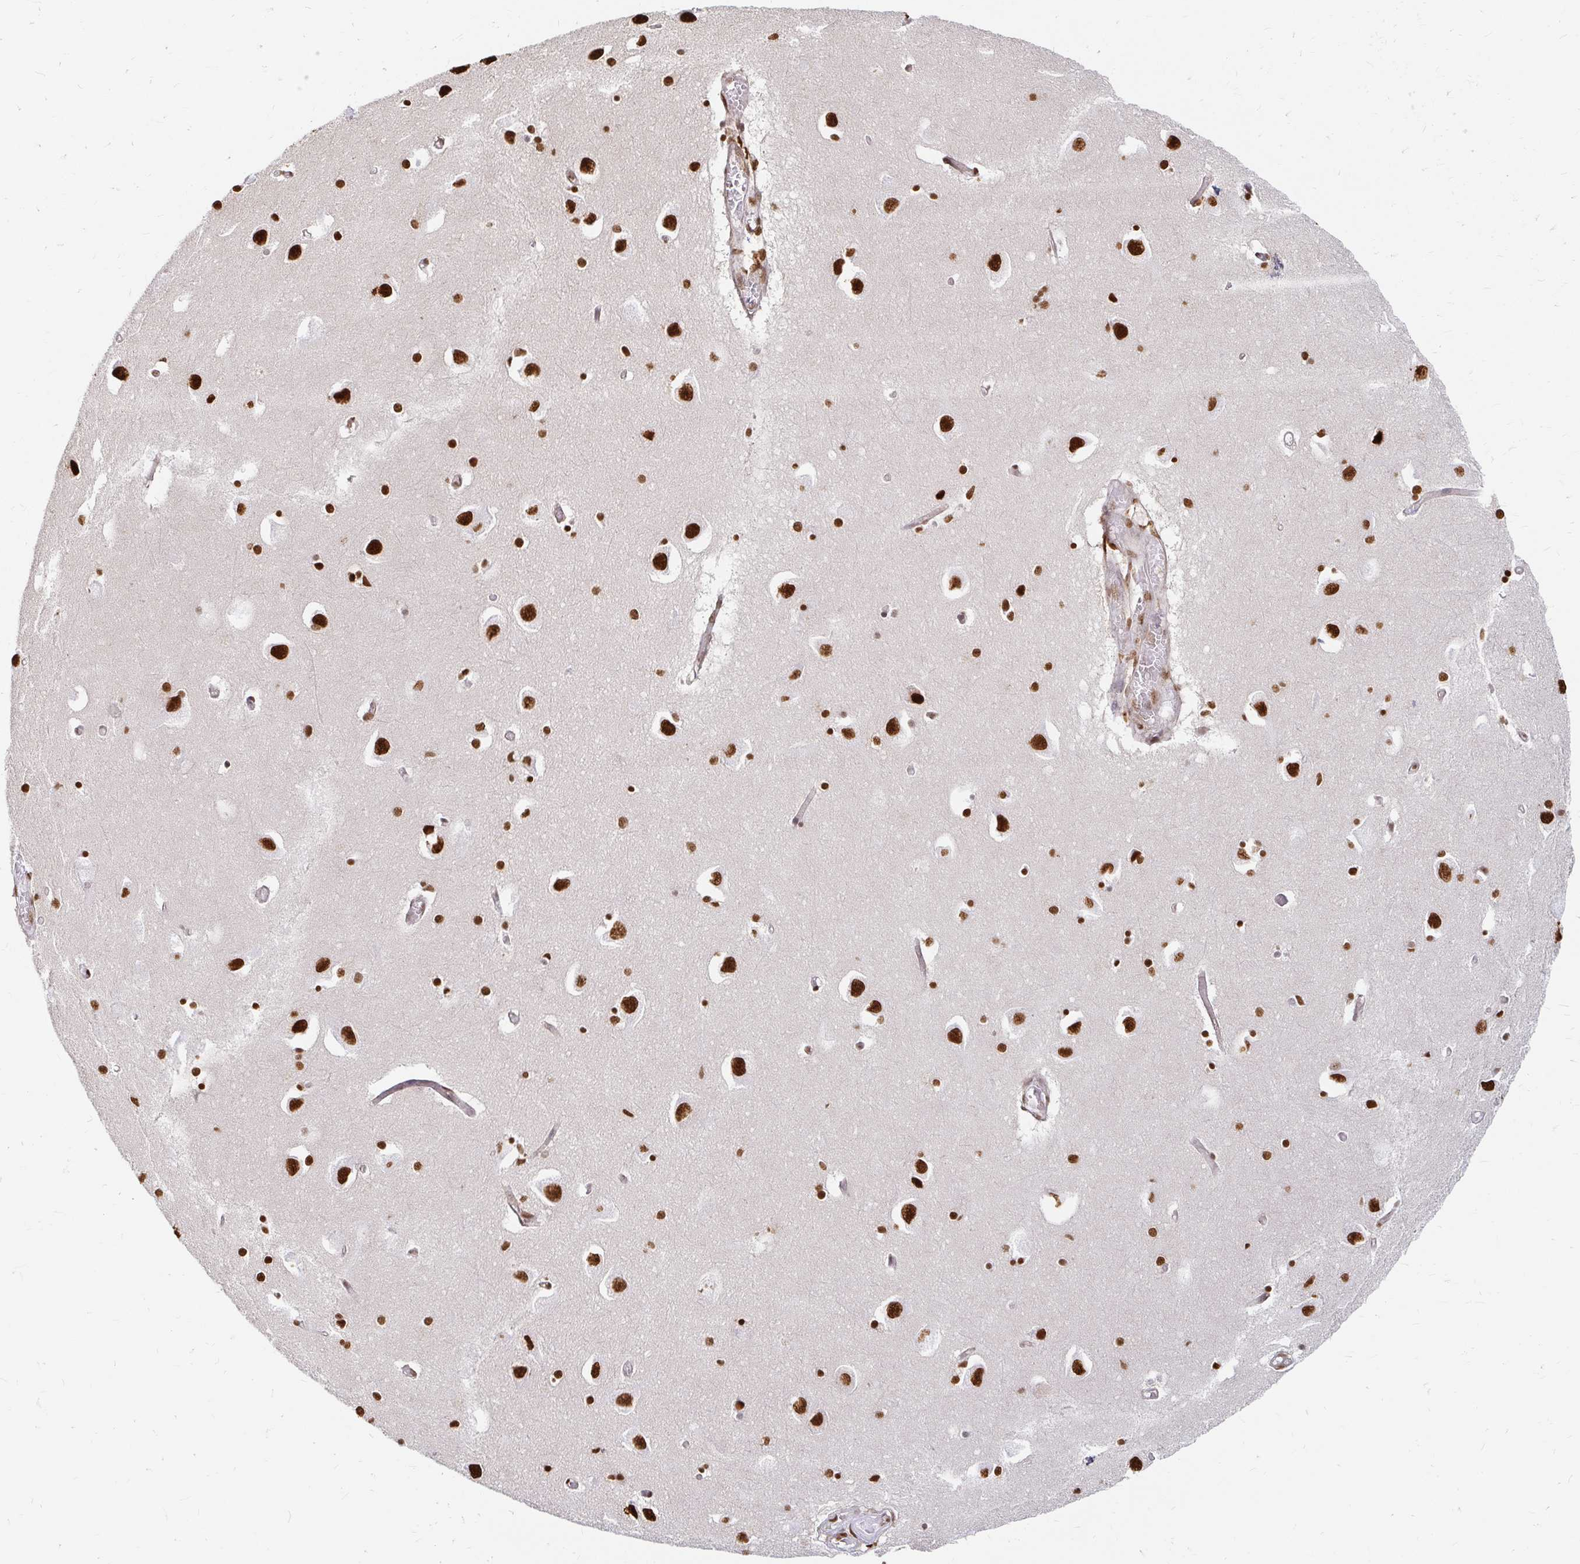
{"staining": {"intensity": "strong", "quantity": ">75%", "location": "nuclear"}, "tissue": "caudate", "cell_type": "Glial cells", "image_type": "normal", "snomed": [{"axis": "morphology", "description": "Normal tissue, NOS"}, {"axis": "topography", "description": "Lateral ventricle wall"}, {"axis": "topography", "description": "Hippocampus"}], "caption": "Caudate stained for a protein (brown) displays strong nuclear positive expression in approximately >75% of glial cells.", "gene": "HNRNPU", "patient": {"sex": "female", "age": 63}}